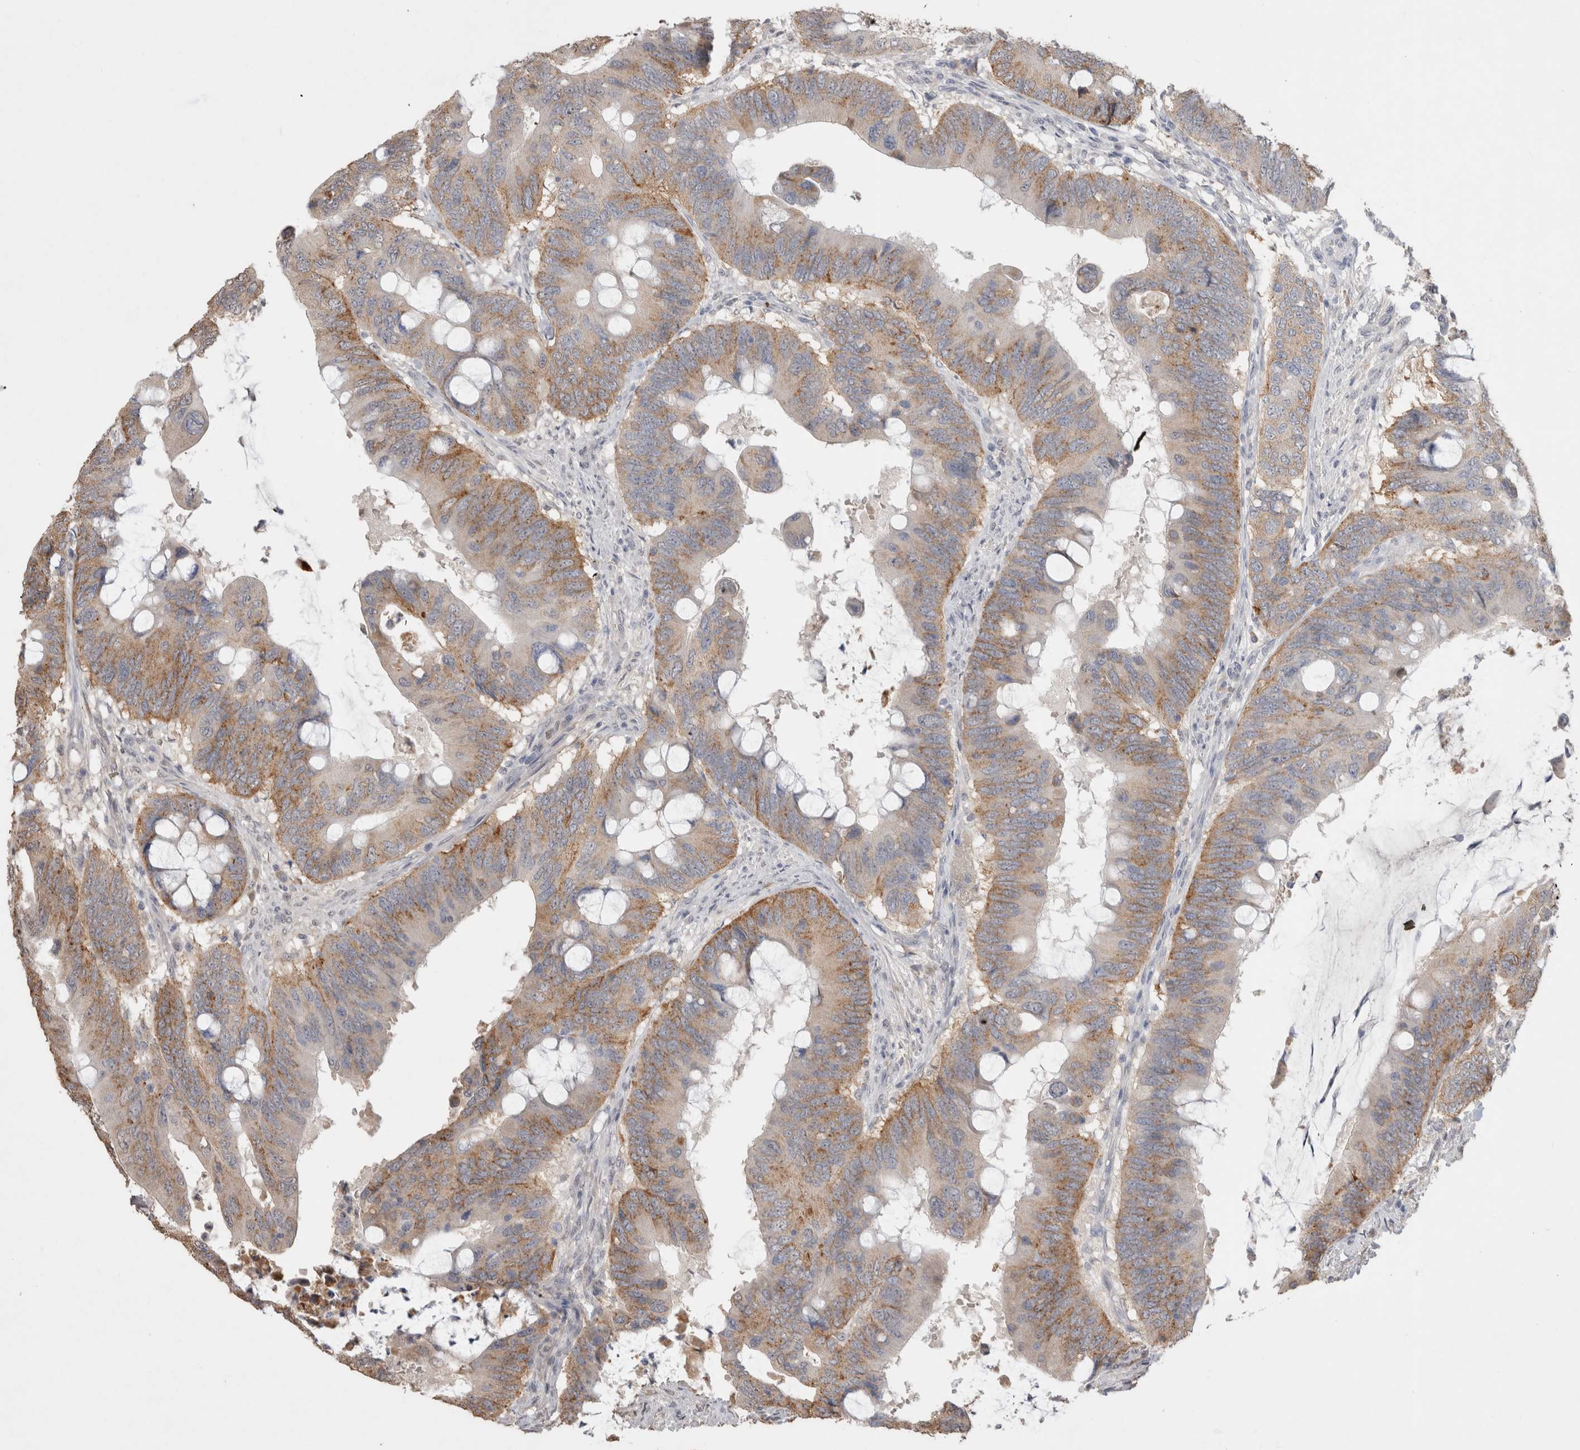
{"staining": {"intensity": "moderate", "quantity": ">75%", "location": "cytoplasmic/membranous"}, "tissue": "colorectal cancer", "cell_type": "Tumor cells", "image_type": "cancer", "snomed": [{"axis": "morphology", "description": "Adenocarcinoma, NOS"}, {"axis": "topography", "description": "Colon"}], "caption": "Colorectal cancer tissue demonstrates moderate cytoplasmic/membranous expression in about >75% of tumor cells", "gene": "NAALADL2", "patient": {"sex": "male", "age": 71}}